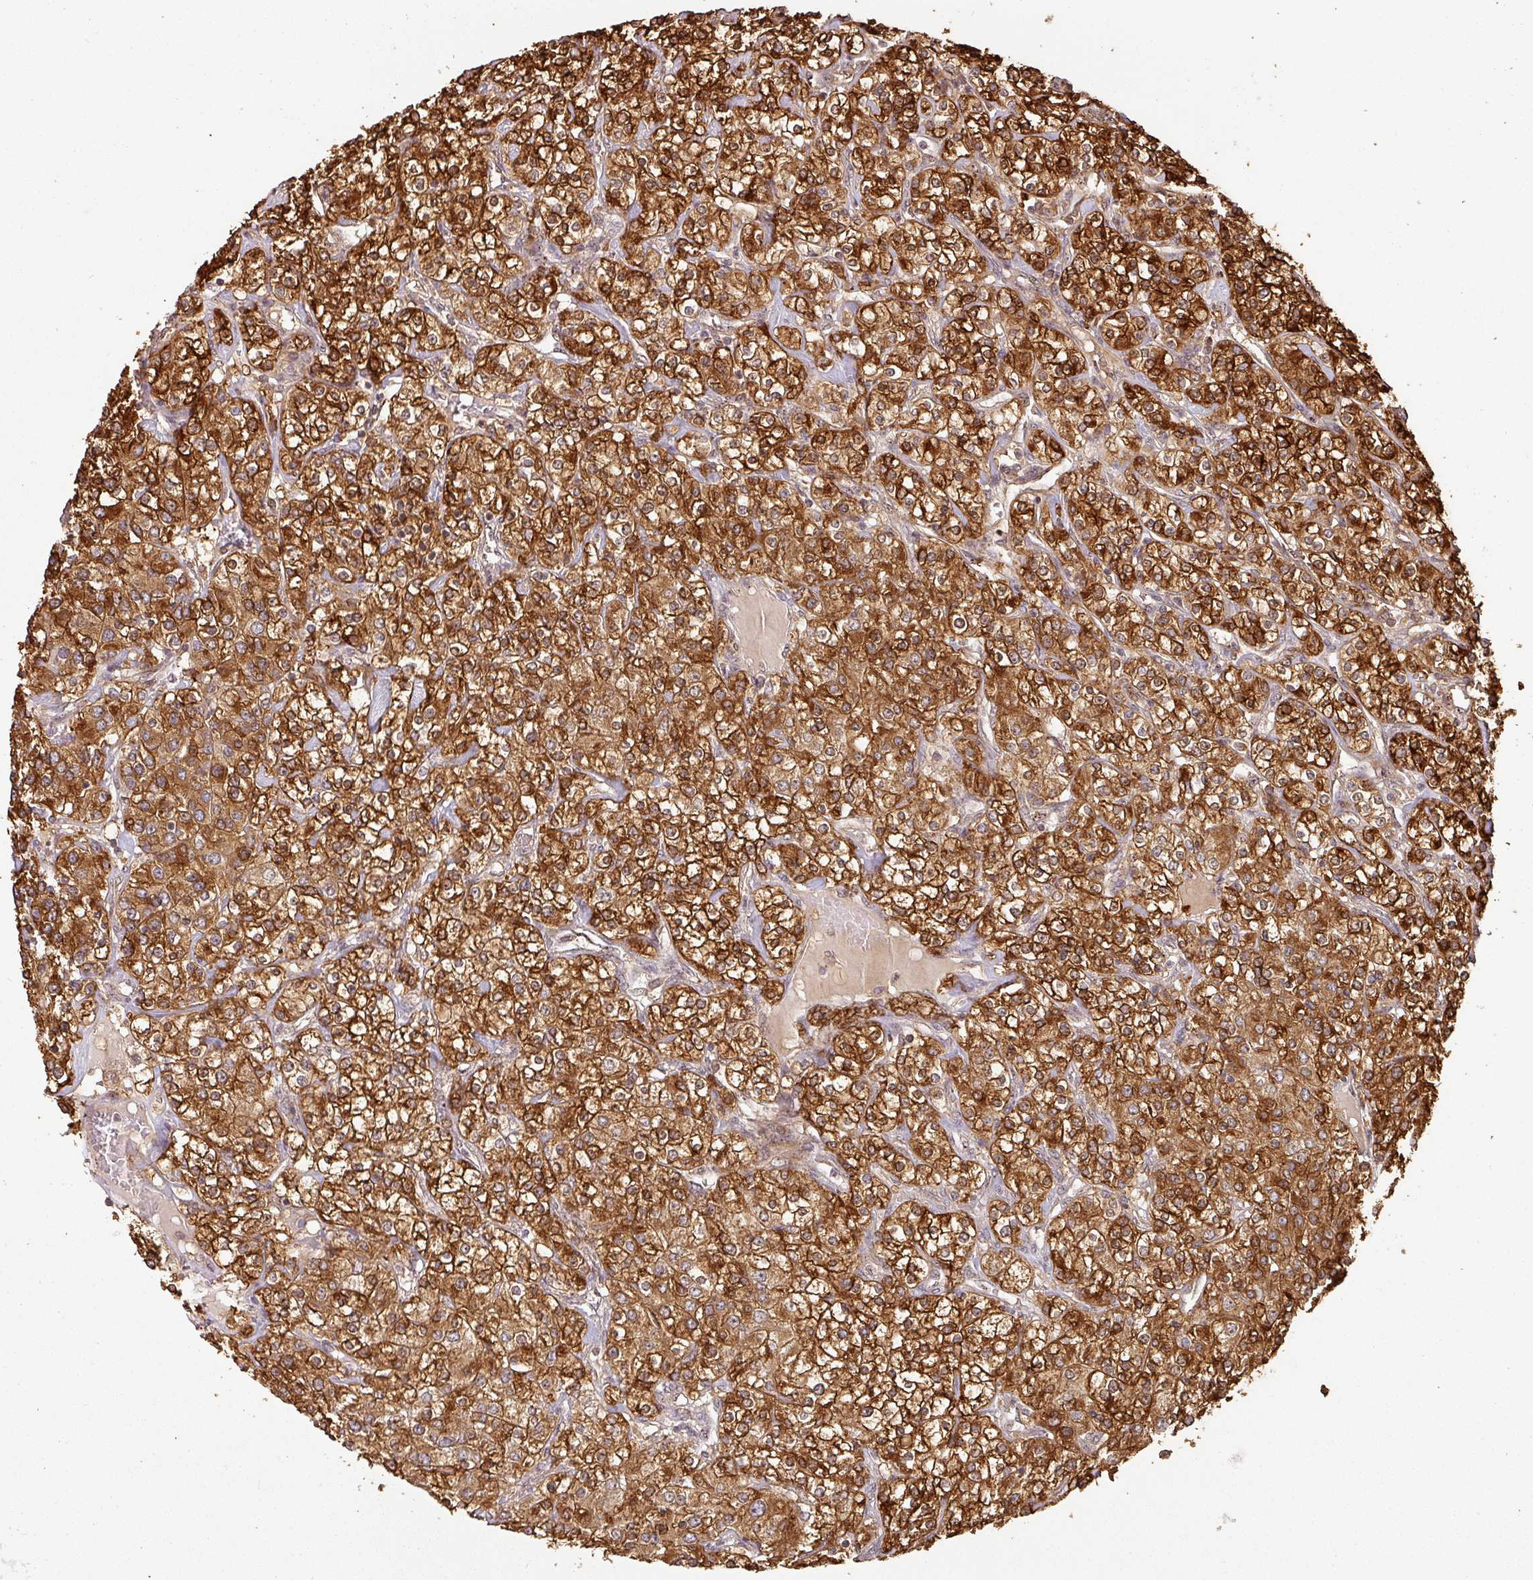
{"staining": {"intensity": "strong", "quantity": ">75%", "location": "cytoplasmic/membranous,nuclear"}, "tissue": "renal cancer", "cell_type": "Tumor cells", "image_type": "cancer", "snomed": [{"axis": "morphology", "description": "Adenocarcinoma, NOS"}, {"axis": "topography", "description": "Kidney"}], "caption": "Immunohistochemistry (IHC) of human renal cancer displays high levels of strong cytoplasmic/membranous and nuclear staining in about >75% of tumor cells. (Stains: DAB in brown, nuclei in blue, Microscopy: brightfield microscopy at high magnification).", "gene": "ZNF322", "patient": {"sex": "male", "age": 77}}